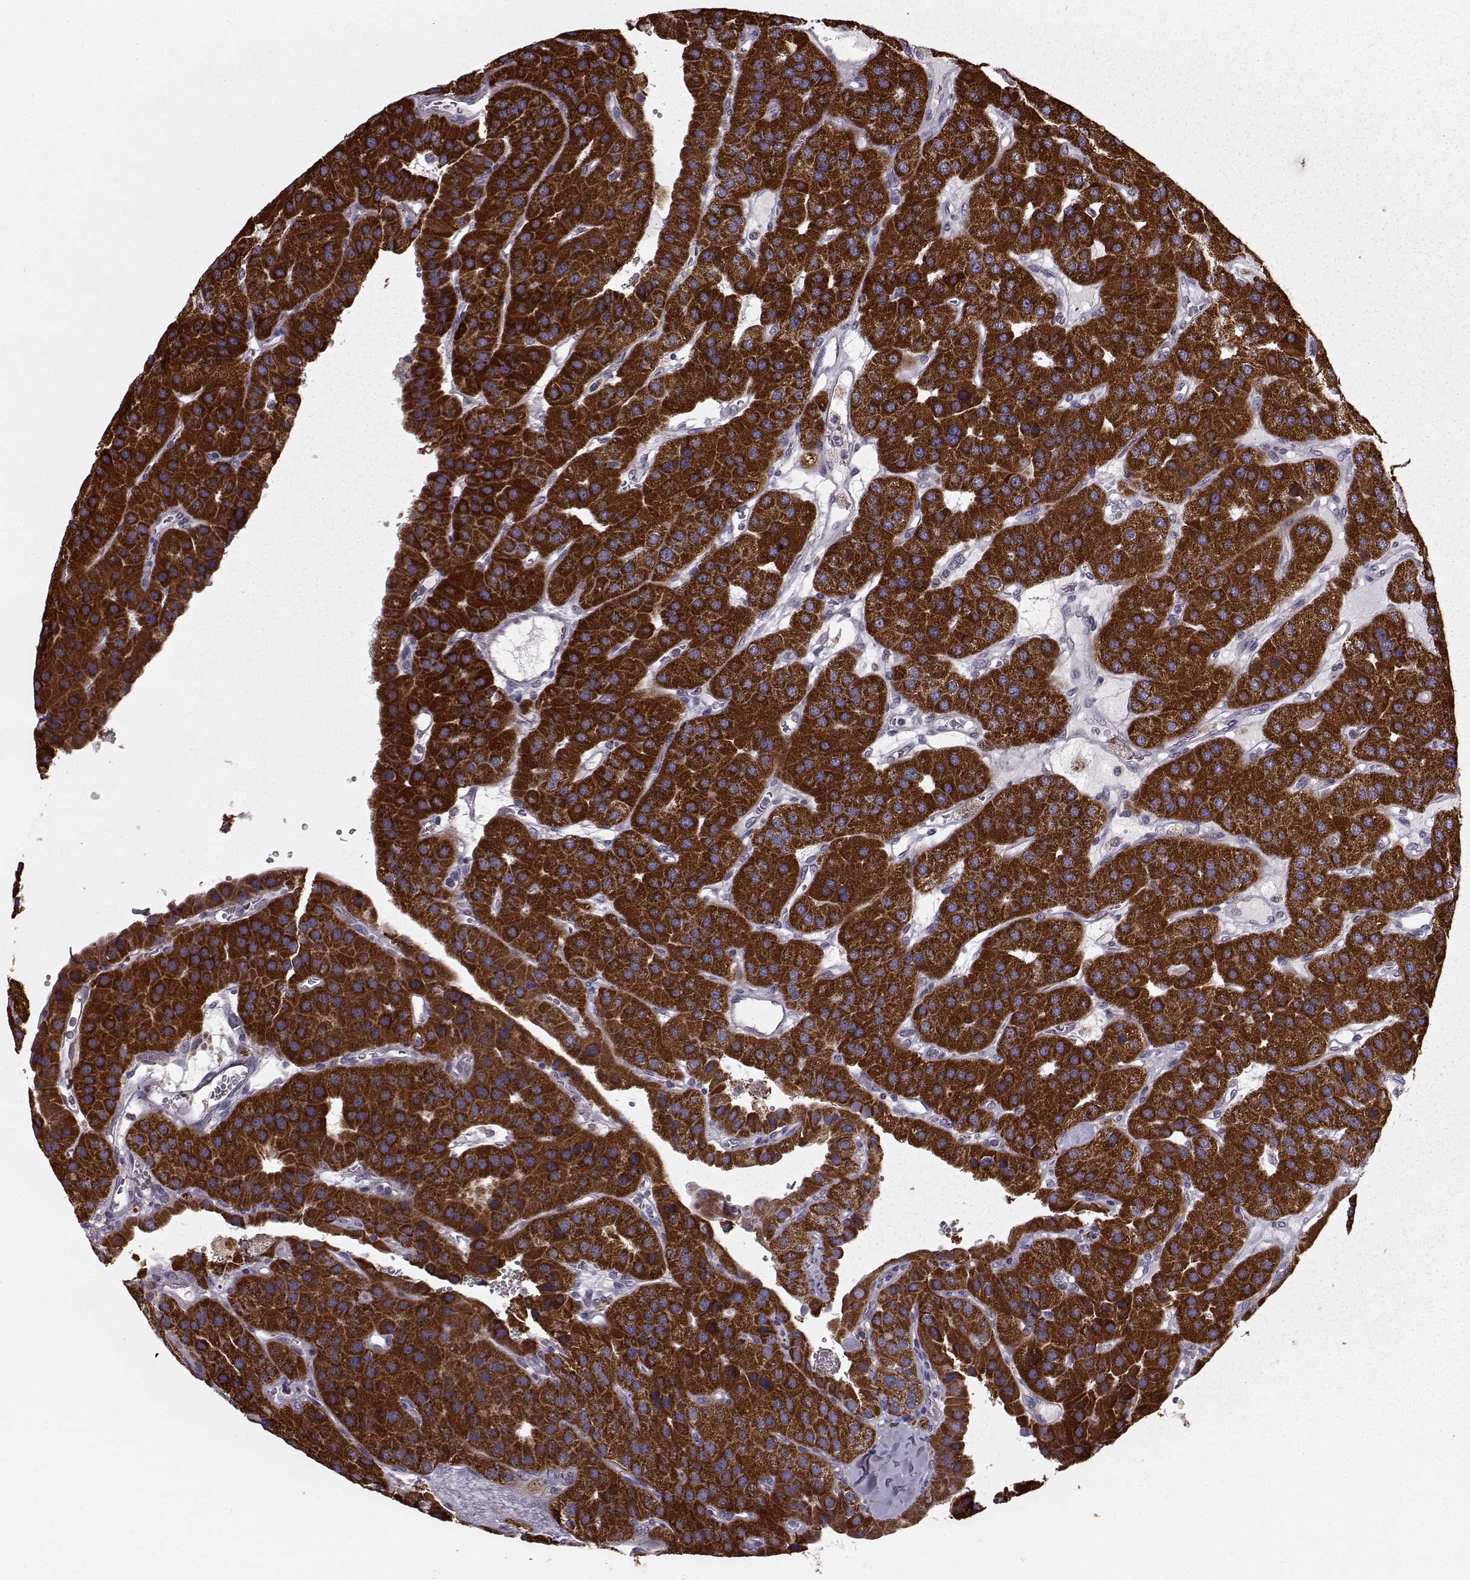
{"staining": {"intensity": "strong", "quantity": ">75%", "location": "cytoplasmic/membranous"}, "tissue": "parathyroid gland", "cell_type": "Glandular cells", "image_type": "normal", "snomed": [{"axis": "morphology", "description": "Normal tissue, NOS"}, {"axis": "morphology", "description": "Adenoma, NOS"}, {"axis": "topography", "description": "Parathyroid gland"}], "caption": "The histopathology image demonstrates a brown stain indicating the presence of a protein in the cytoplasmic/membranous of glandular cells in parathyroid gland. Nuclei are stained in blue.", "gene": "FAM8A1", "patient": {"sex": "female", "age": 86}}